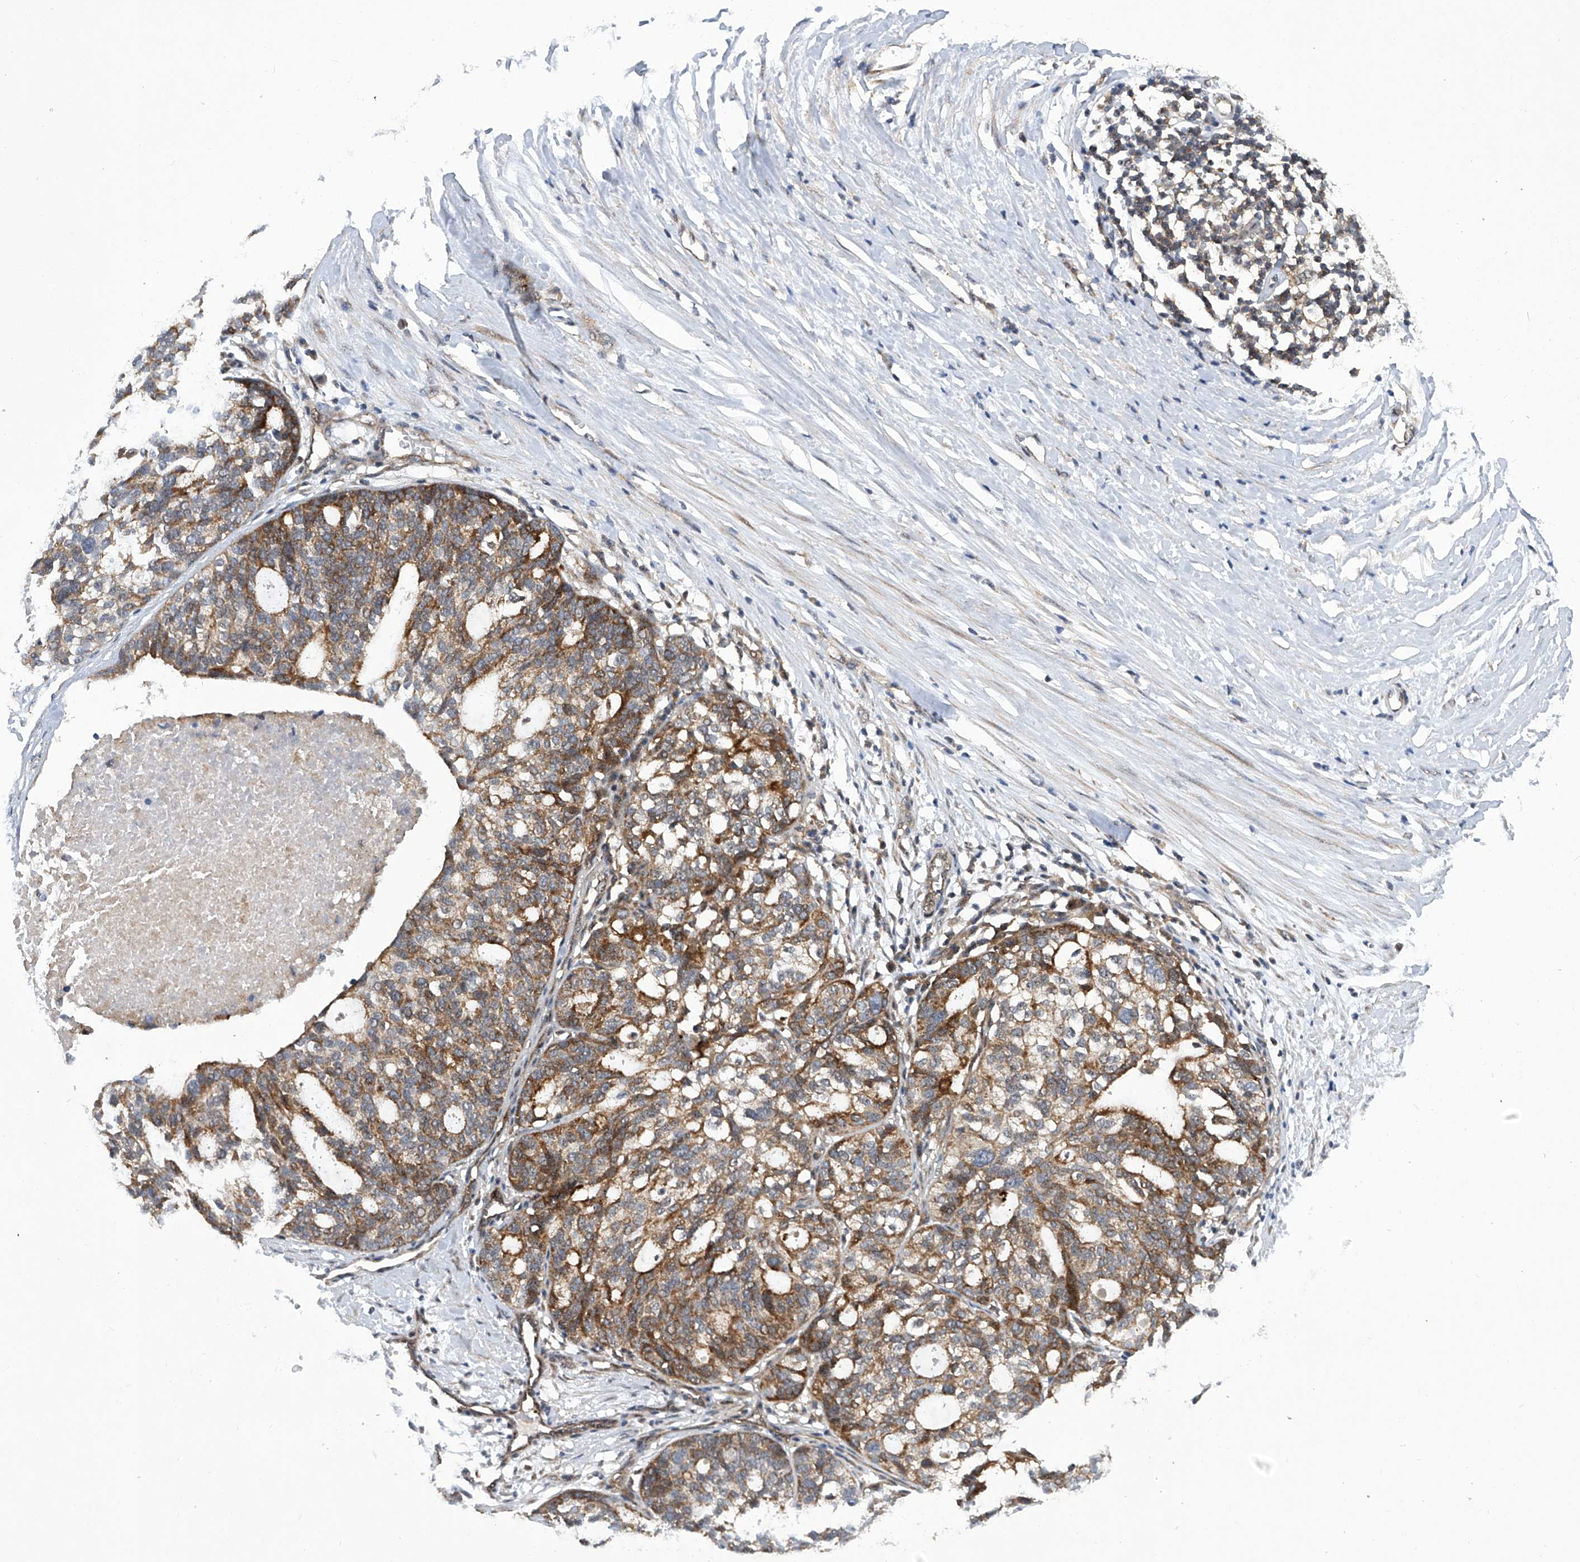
{"staining": {"intensity": "moderate", "quantity": "25%-75%", "location": "cytoplasmic/membranous"}, "tissue": "ovarian cancer", "cell_type": "Tumor cells", "image_type": "cancer", "snomed": [{"axis": "morphology", "description": "Cystadenocarcinoma, serous, NOS"}, {"axis": "topography", "description": "Ovary"}], "caption": "Immunohistochemistry (IHC) of human serous cystadenocarcinoma (ovarian) displays medium levels of moderate cytoplasmic/membranous expression in about 25%-75% of tumor cells.", "gene": "CISH", "patient": {"sex": "female", "age": 59}}